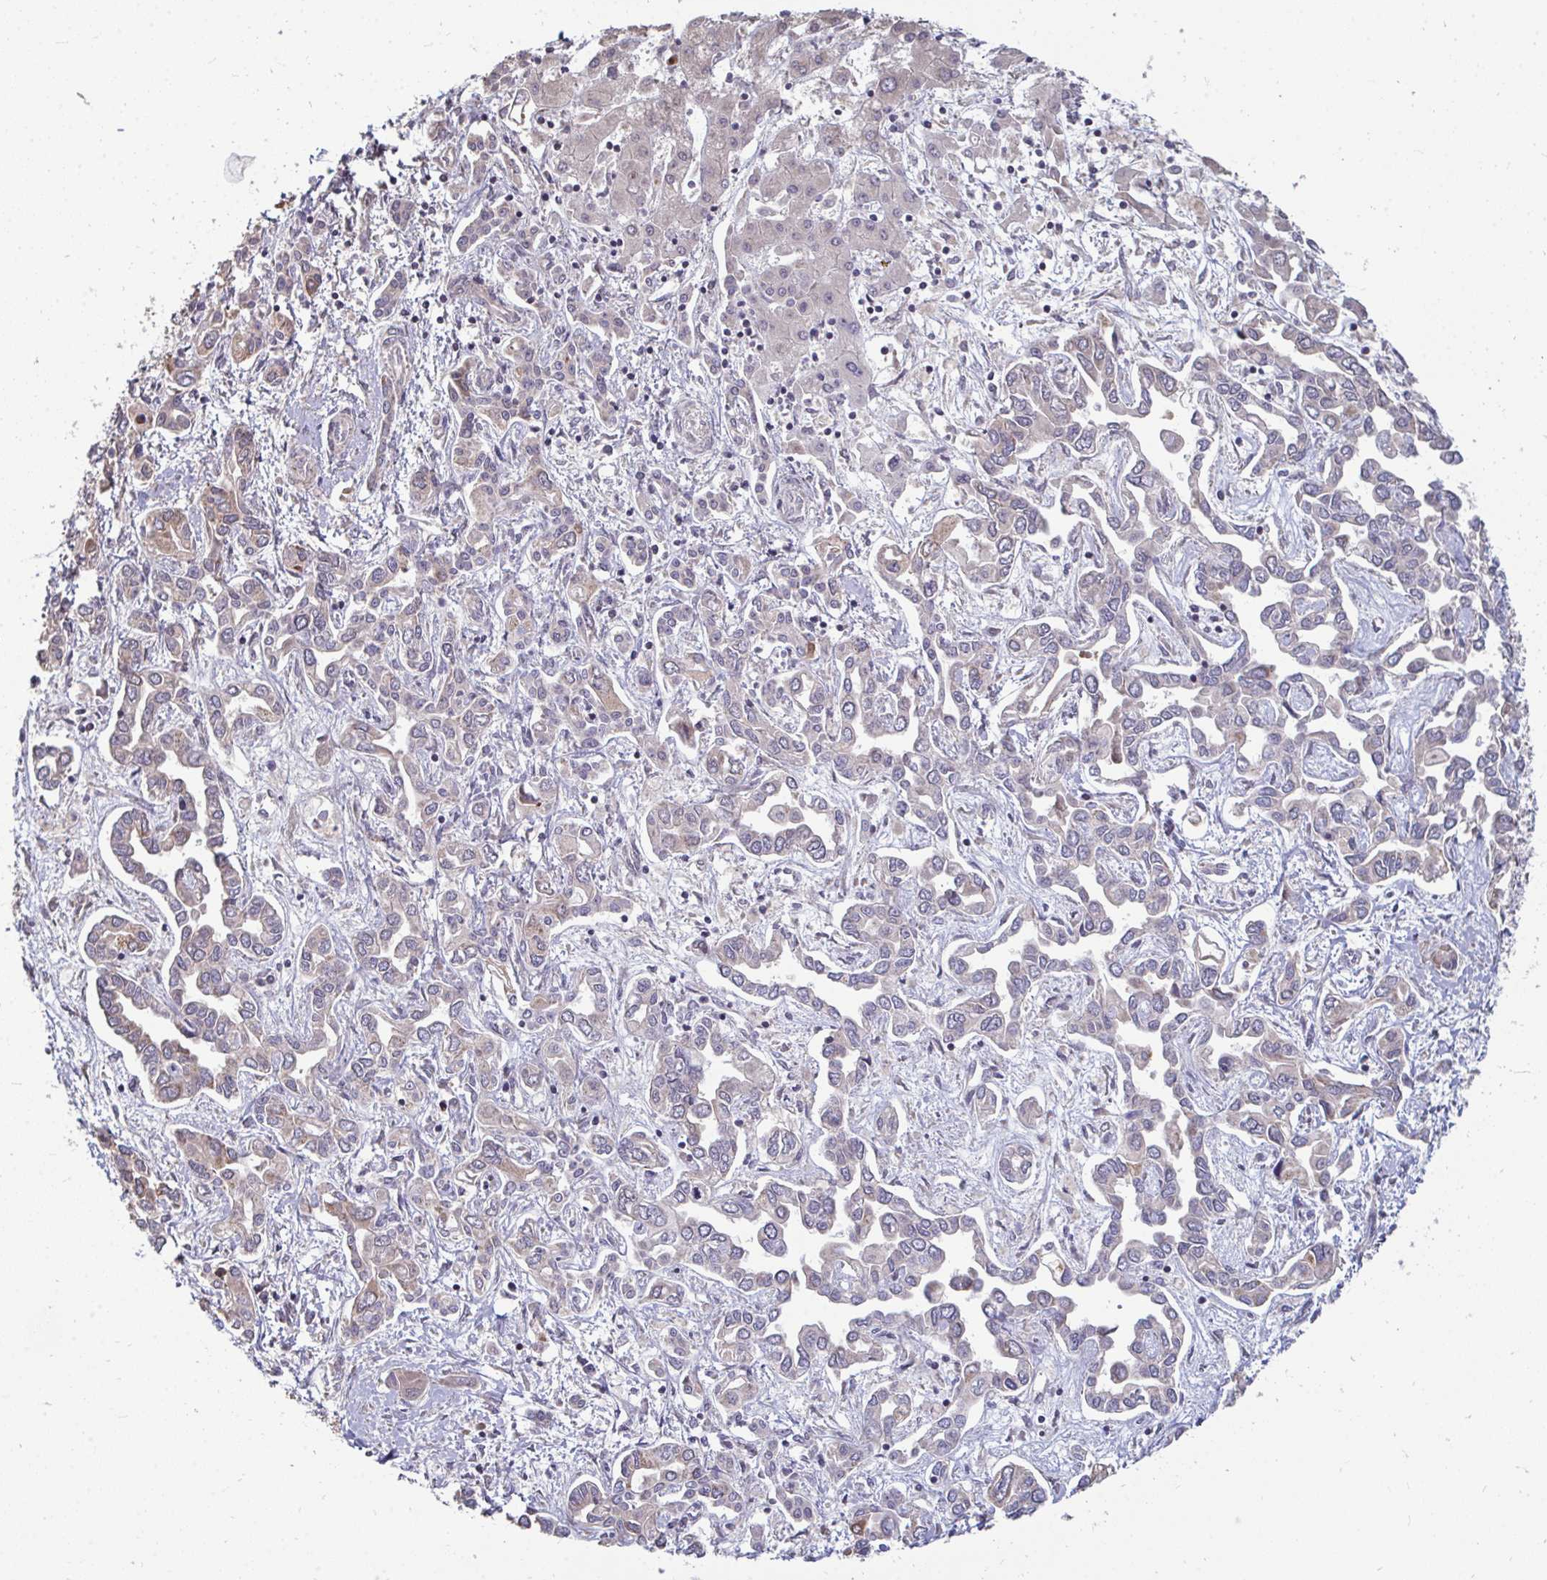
{"staining": {"intensity": "weak", "quantity": "25%-75%", "location": "cytoplasmic/membranous"}, "tissue": "liver cancer", "cell_type": "Tumor cells", "image_type": "cancer", "snomed": [{"axis": "morphology", "description": "Cholangiocarcinoma"}, {"axis": "topography", "description": "Liver"}], "caption": "A photomicrograph showing weak cytoplasmic/membranous staining in about 25%-75% of tumor cells in liver cancer, as visualized by brown immunohistochemical staining.", "gene": "DNAJA2", "patient": {"sex": "female", "age": 64}}